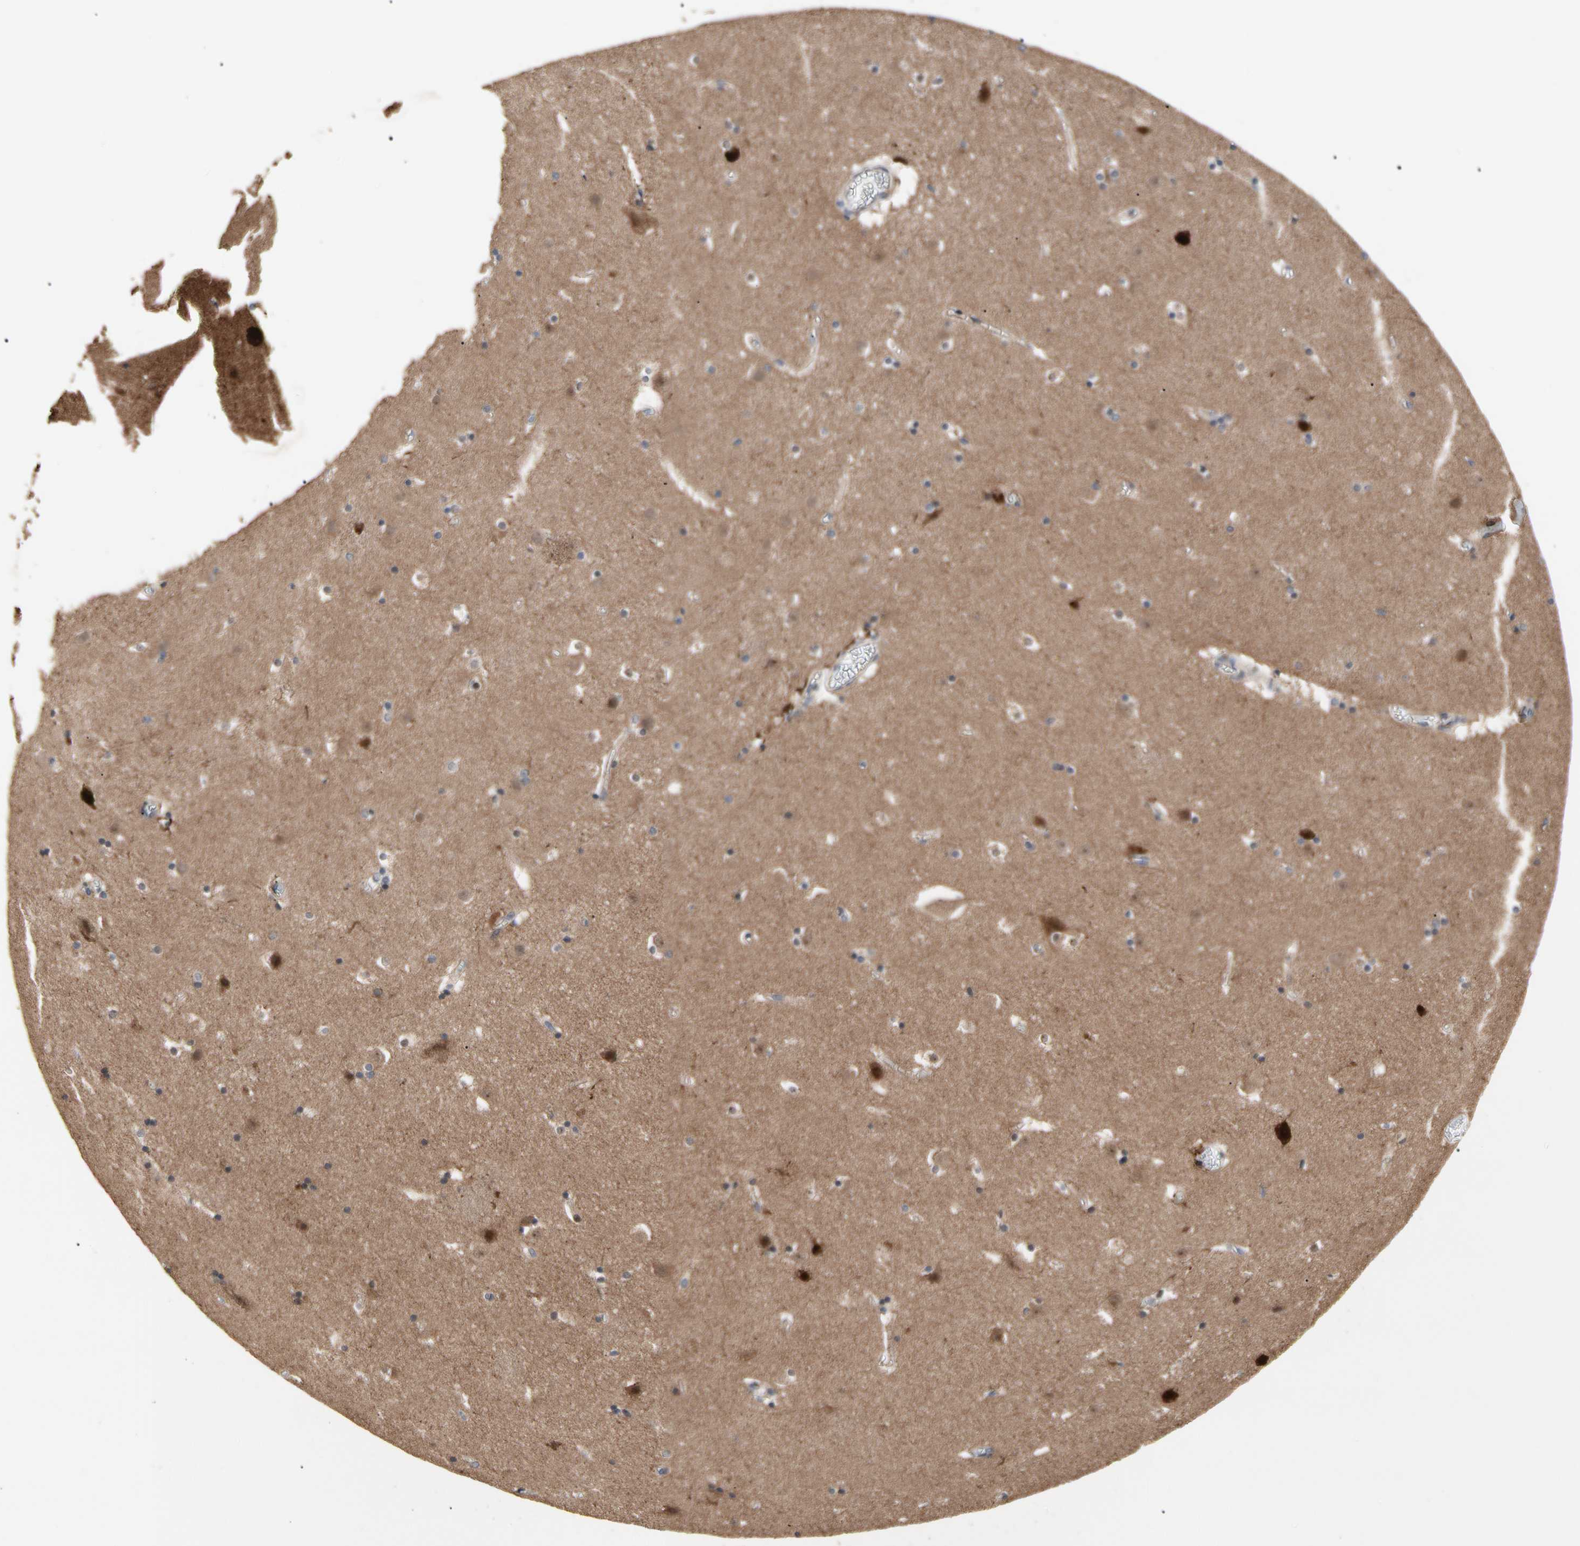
{"staining": {"intensity": "negative", "quantity": "none", "location": "none"}, "tissue": "caudate", "cell_type": "Glial cells", "image_type": "normal", "snomed": [{"axis": "morphology", "description": "Normal tissue, NOS"}, {"axis": "topography", "description": "Lateral ventricle wall"}], "caption": "Caudate was stained to show a protein in brown. There is no significant staining in glial cells. (IHC, brightfield microscopy, high magnification).", "gene": "HMGCR", "patient": {"sex": "male", "age": 45}}